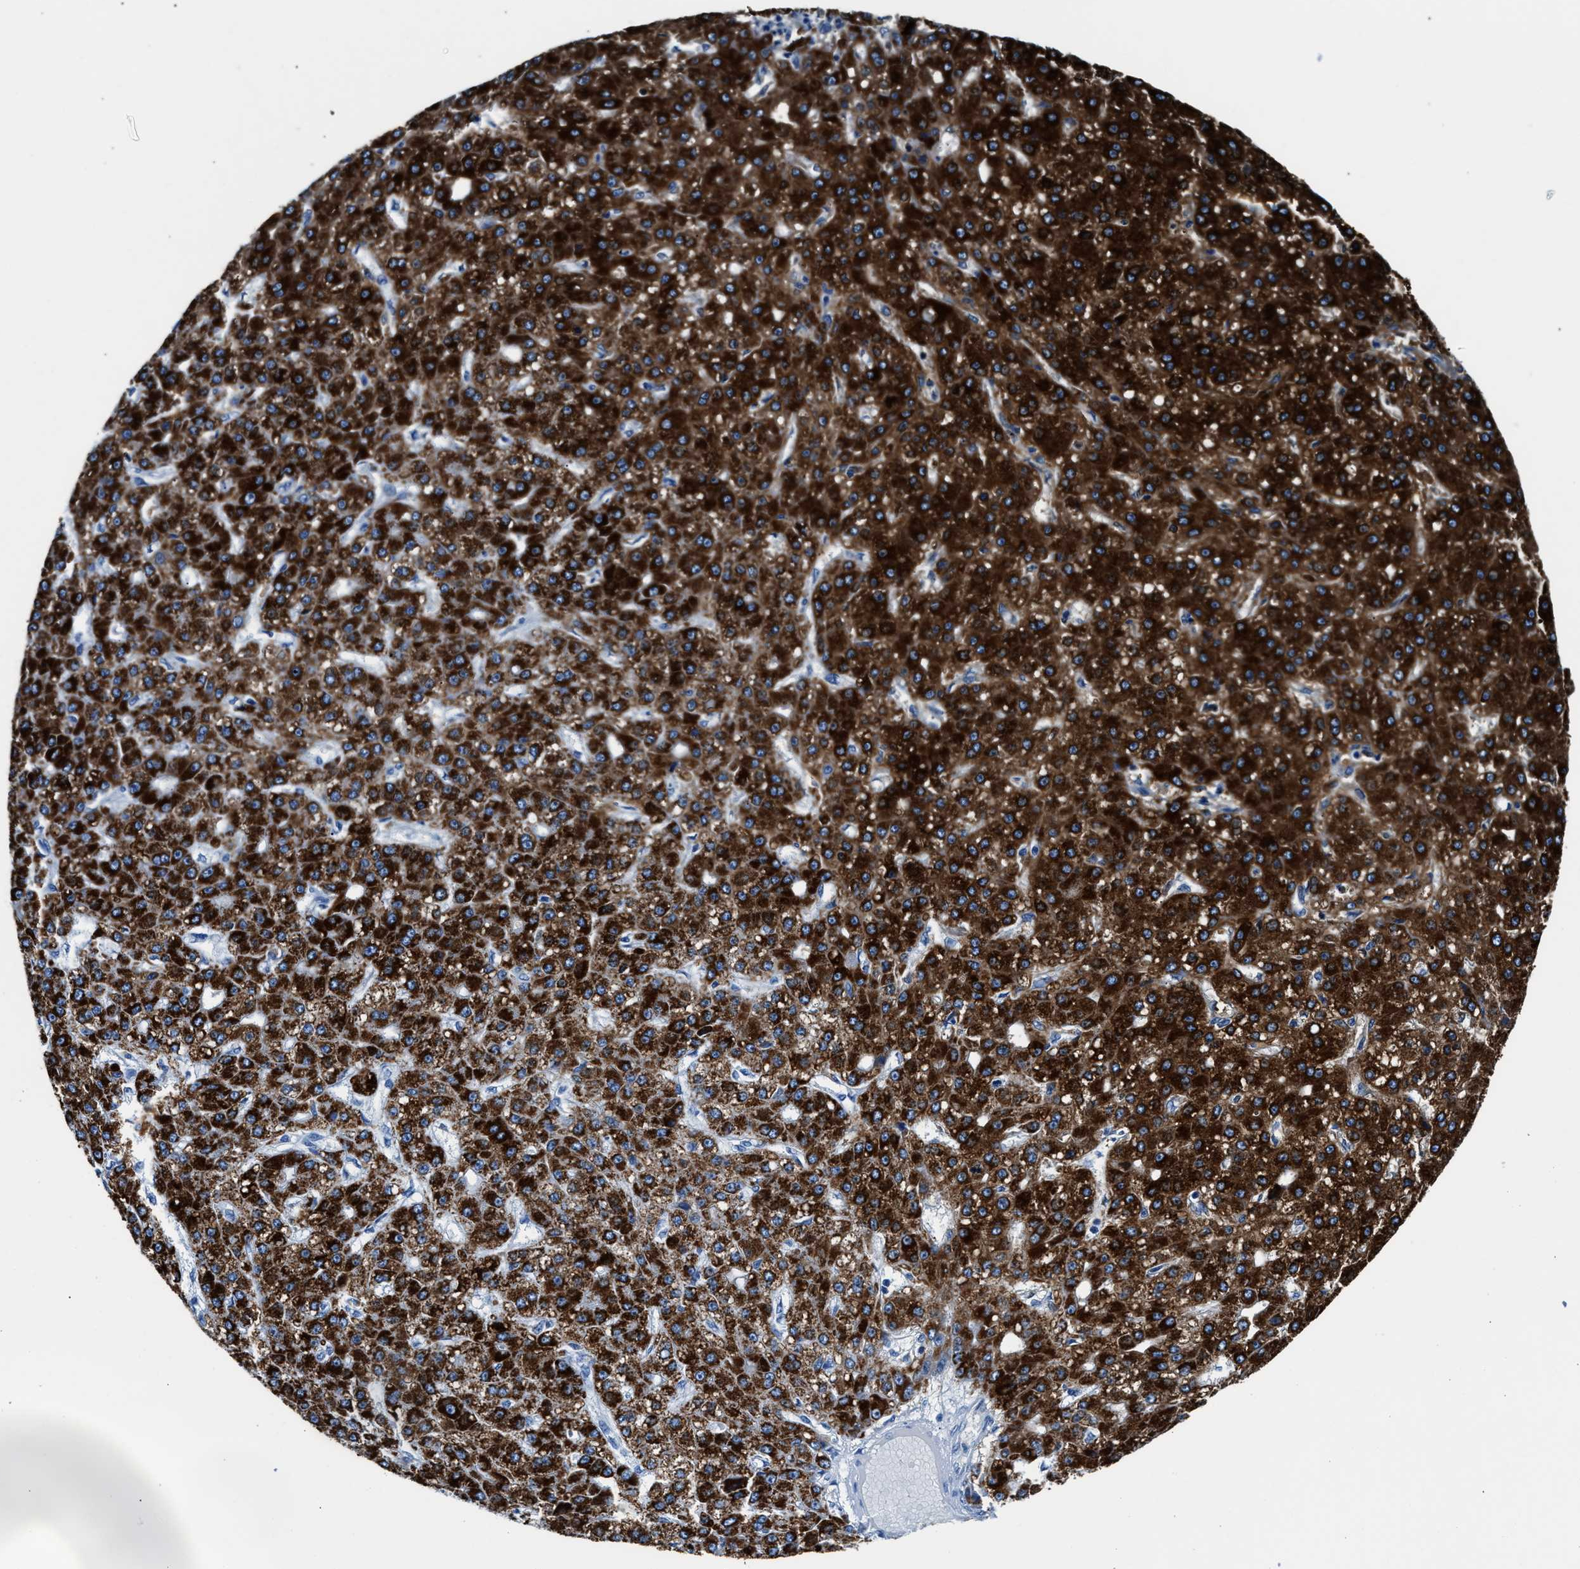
{"staining": {"intensity": "strong", "quantity": ">75%", "location": "cytoplasmic/membranous"}, "tissue": "liver cancer", "cell_type": "Tumor cells", "image_type": "cancer", "snomed": [{"axis": "morphology", "description": "Carcinoma, Hepatocellular, NOS"}, {"axis": "topography", "description": "Liver"}], "caption": "Immunohistochemistry (IHC) histopathology image of liver hepatocellular carcinoma stained for a protein (brown), which reveals high levels of strong cytoplasmic/membranous expression in about >75% of tumor cells.", "gene": "CPS1", "patient": {"sex": "male", "age": 67}}